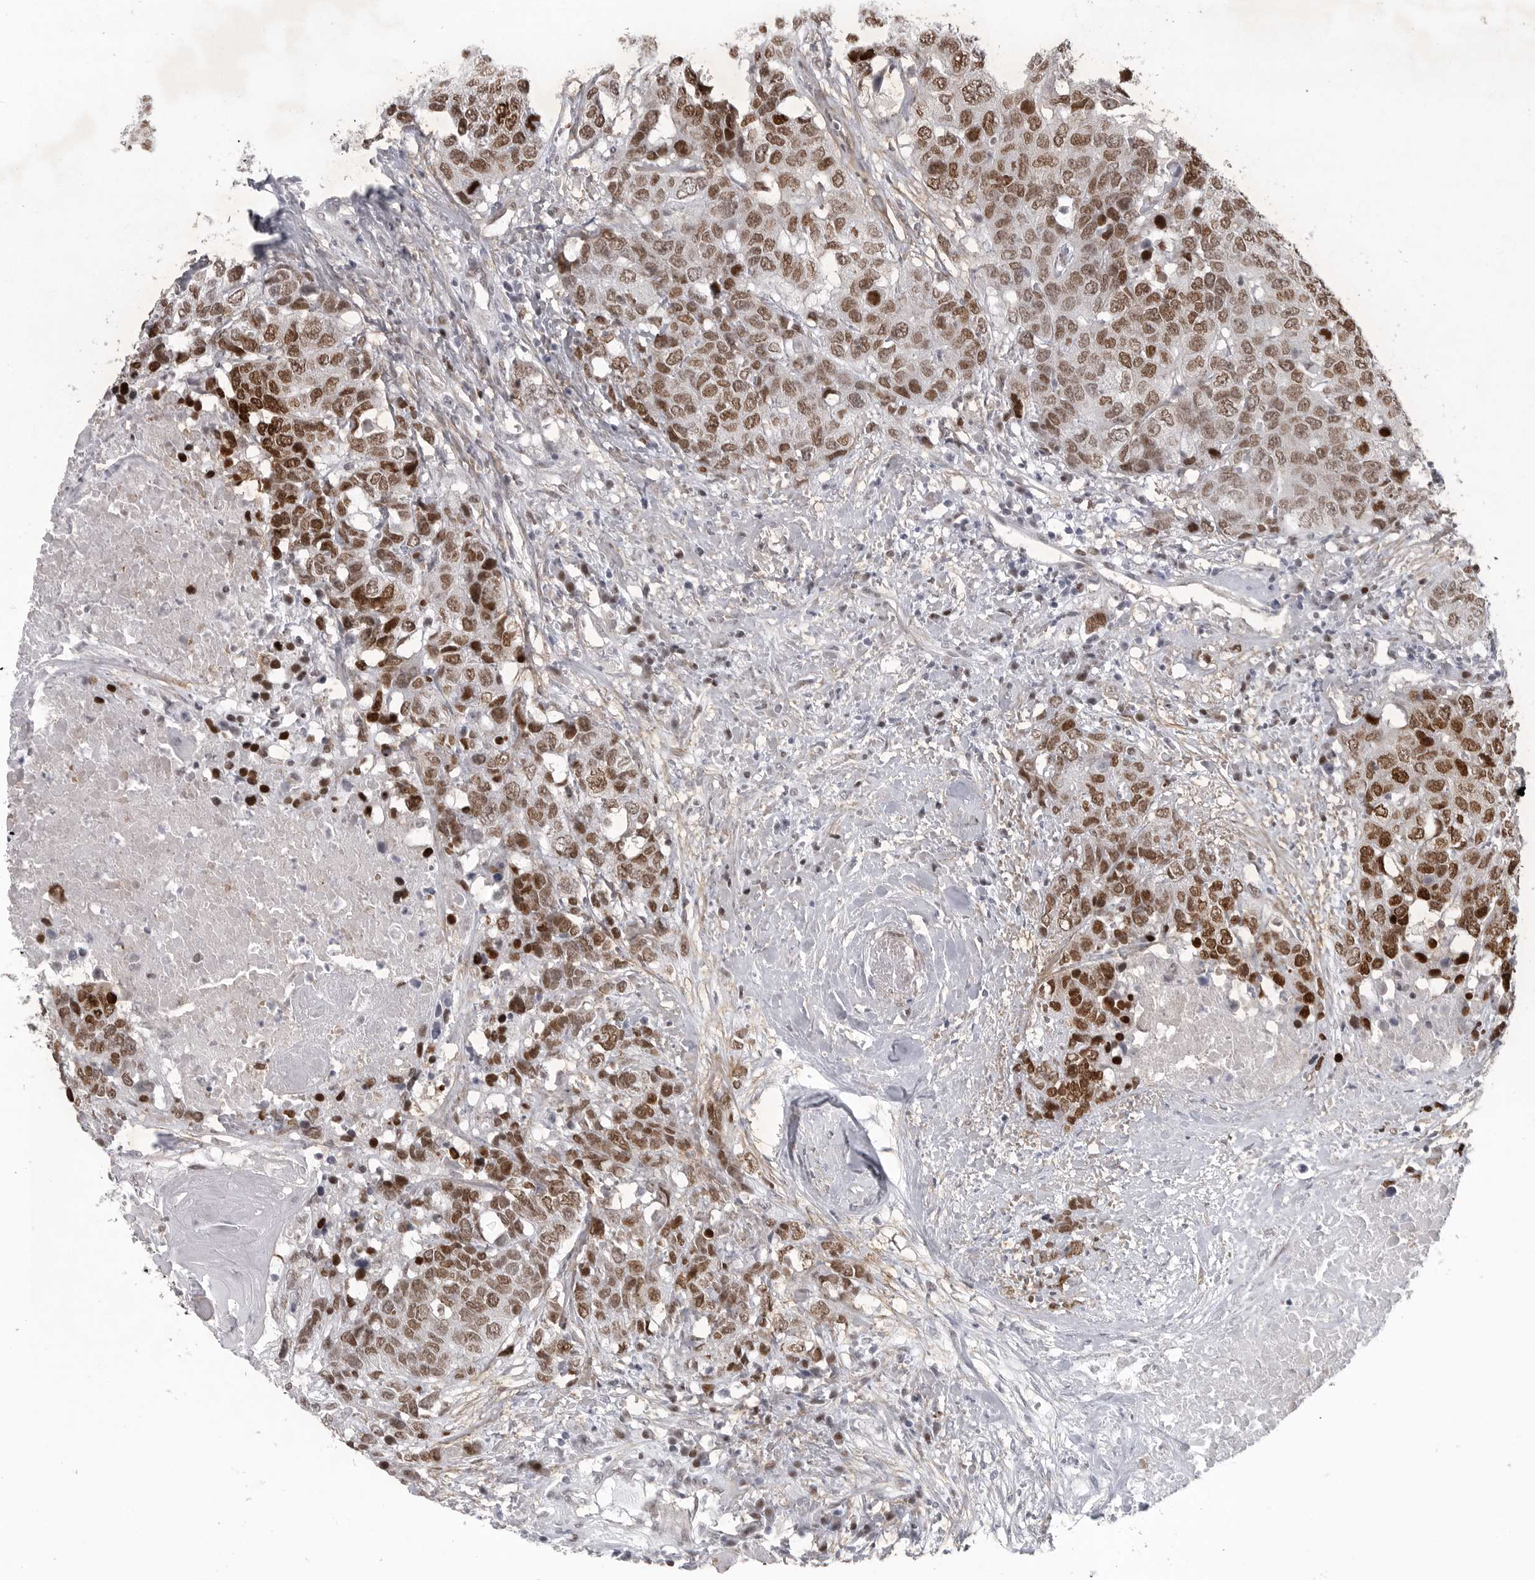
{"staining": {"intensity": "strong", "quantity": ">75%", "location": "nuclear"}, "tissue": "head and neck cancer", "cell_type": "Tumor cells", "image_type": "cancer", "snomed": [{"axis": "morphology", "description": "Squamous cell carcinoma, NOS"}, {"axis": "topography", "description": "Head-Neck"}], "caption": "An image of human head and neck cancer (squamous cell carcinoma) stained for a protein reveals strong nuclear brown staining in tumor cells.", "gene": "HMGN3", "patient": {"sex": "male", "age": 66}}